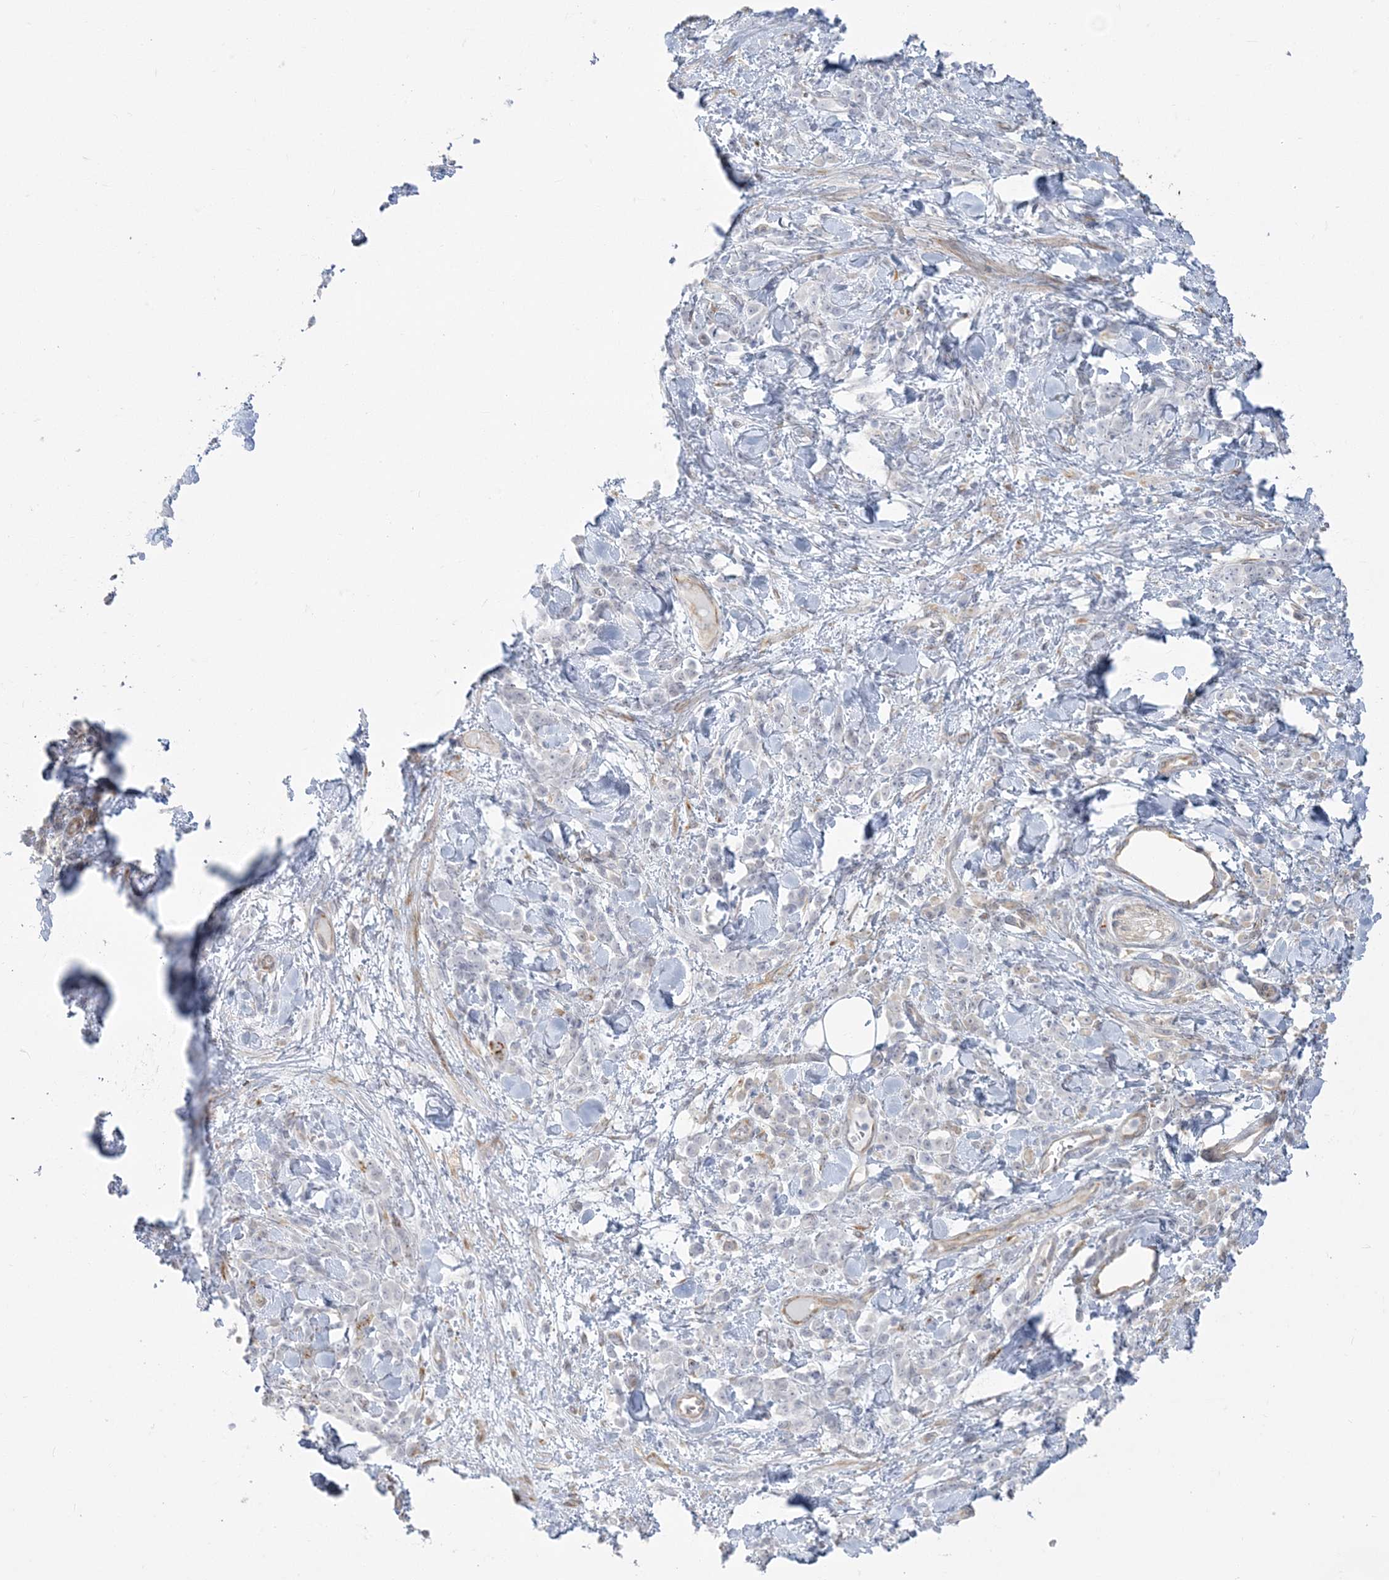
{"staining": {"intensity": "negative", "quantity": "none", "location": "none"}, "tissue": "stomach cancer", "cell_type": "Tumor cells", "image_type": "cancer", "snomed": [{"axis": "morphology", "description": "Normal tissue, NOS"}, {"axis": "morphology", "description": "Adenocarcinoma, NOS"}, {"axis": "topography", "description": "Stomach"}], "caption": "Tumor cells show no significant positivity in adenocarcinoma (stomach).", "gene": "ZC3H6", "patient": {"sex": "male", "age": 82}}